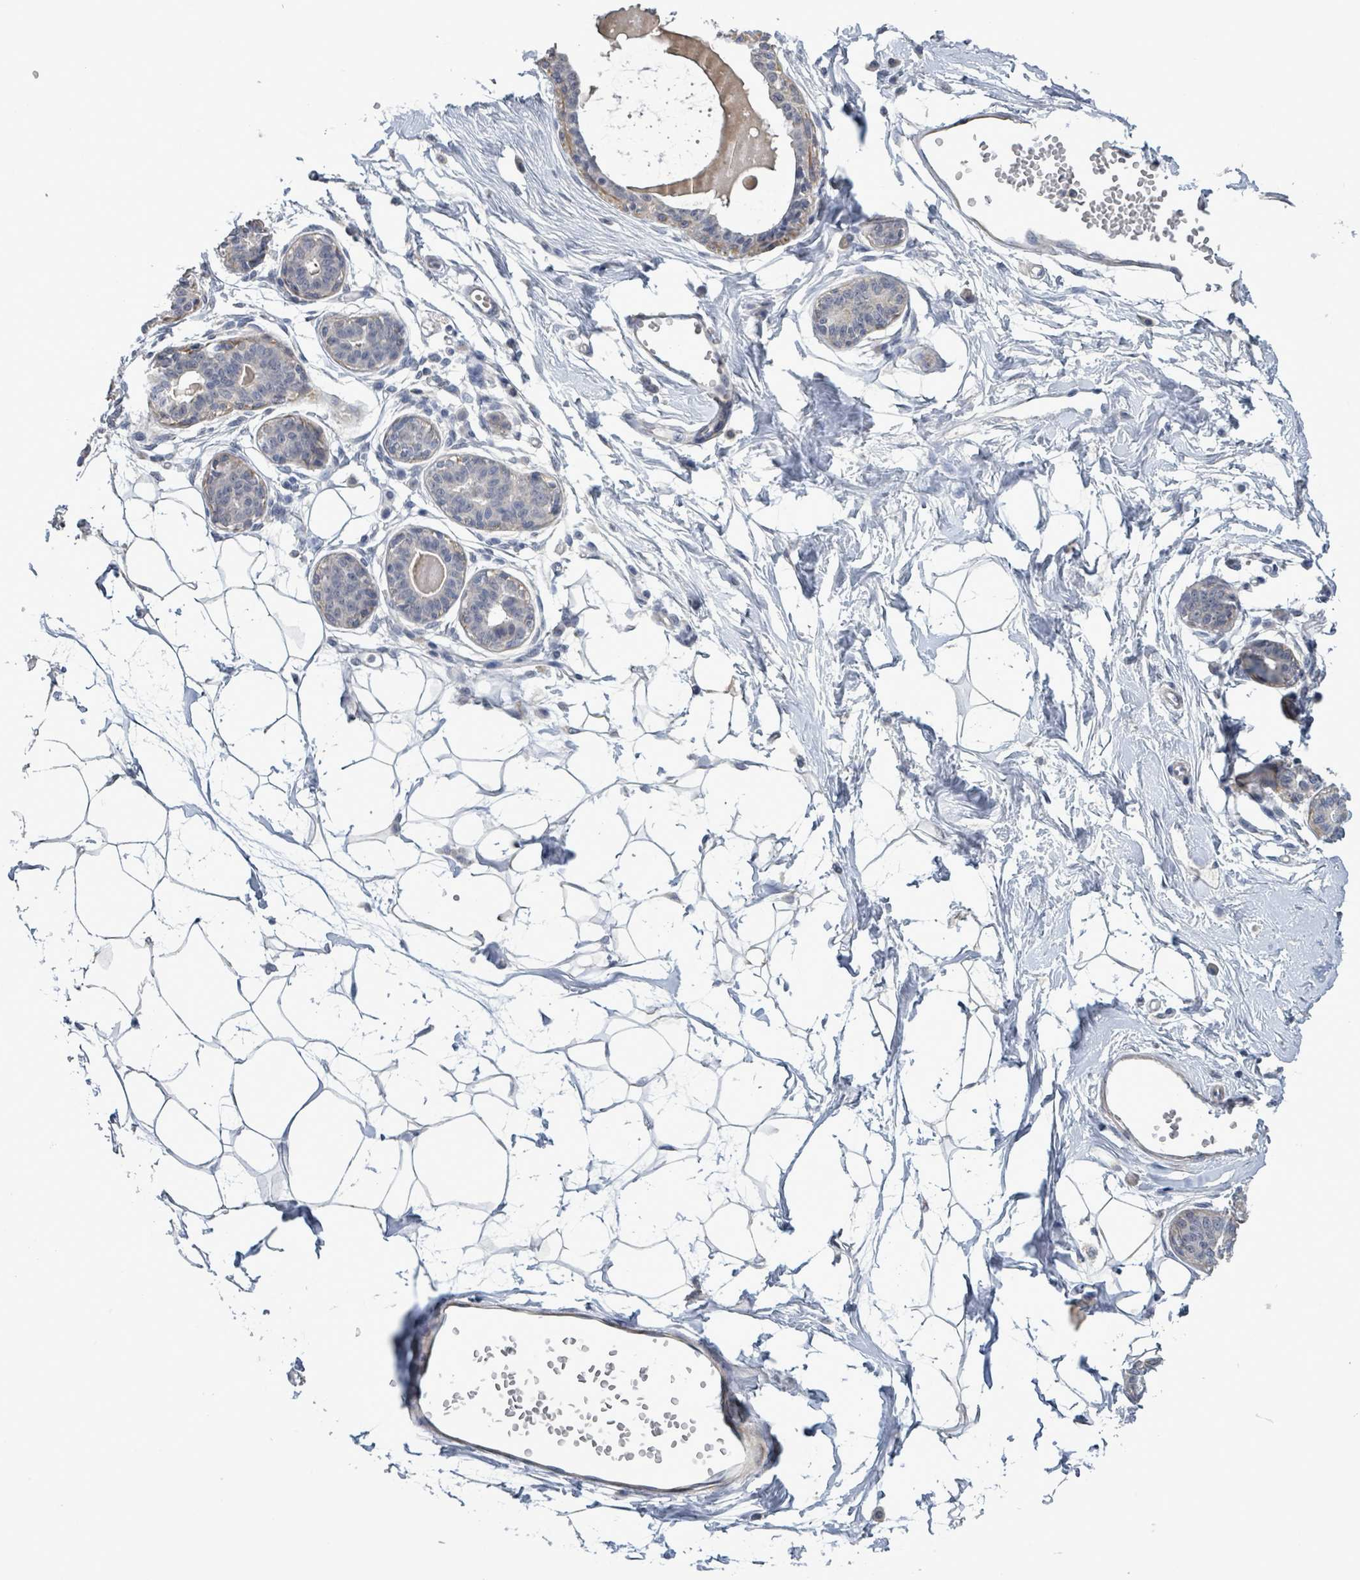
{"staining": {"intensity": "negative", "quantity": "none", "location": "none"}, "tissue": "breast", "cell_type": "Adipocytes", "image_type": "normal", "snomed": [{"axis": "morphology", "description": "Normal tissue, NOS"}, {"axis": "topography", "description": "Breast"}], "caption": "High magnification brightfield microscopy of unremarkable breast stained with DAB (brown) and counterstained with hematoxylin (blue): adipocytes show no significant staining. Brightfield microscopy of immunohistochemistry stained with DAB (brown) and hematoxylin (blue), captured at high magnification.", "gene": "AMMECR1", "patient": {"sex": "female", "age": 45}}